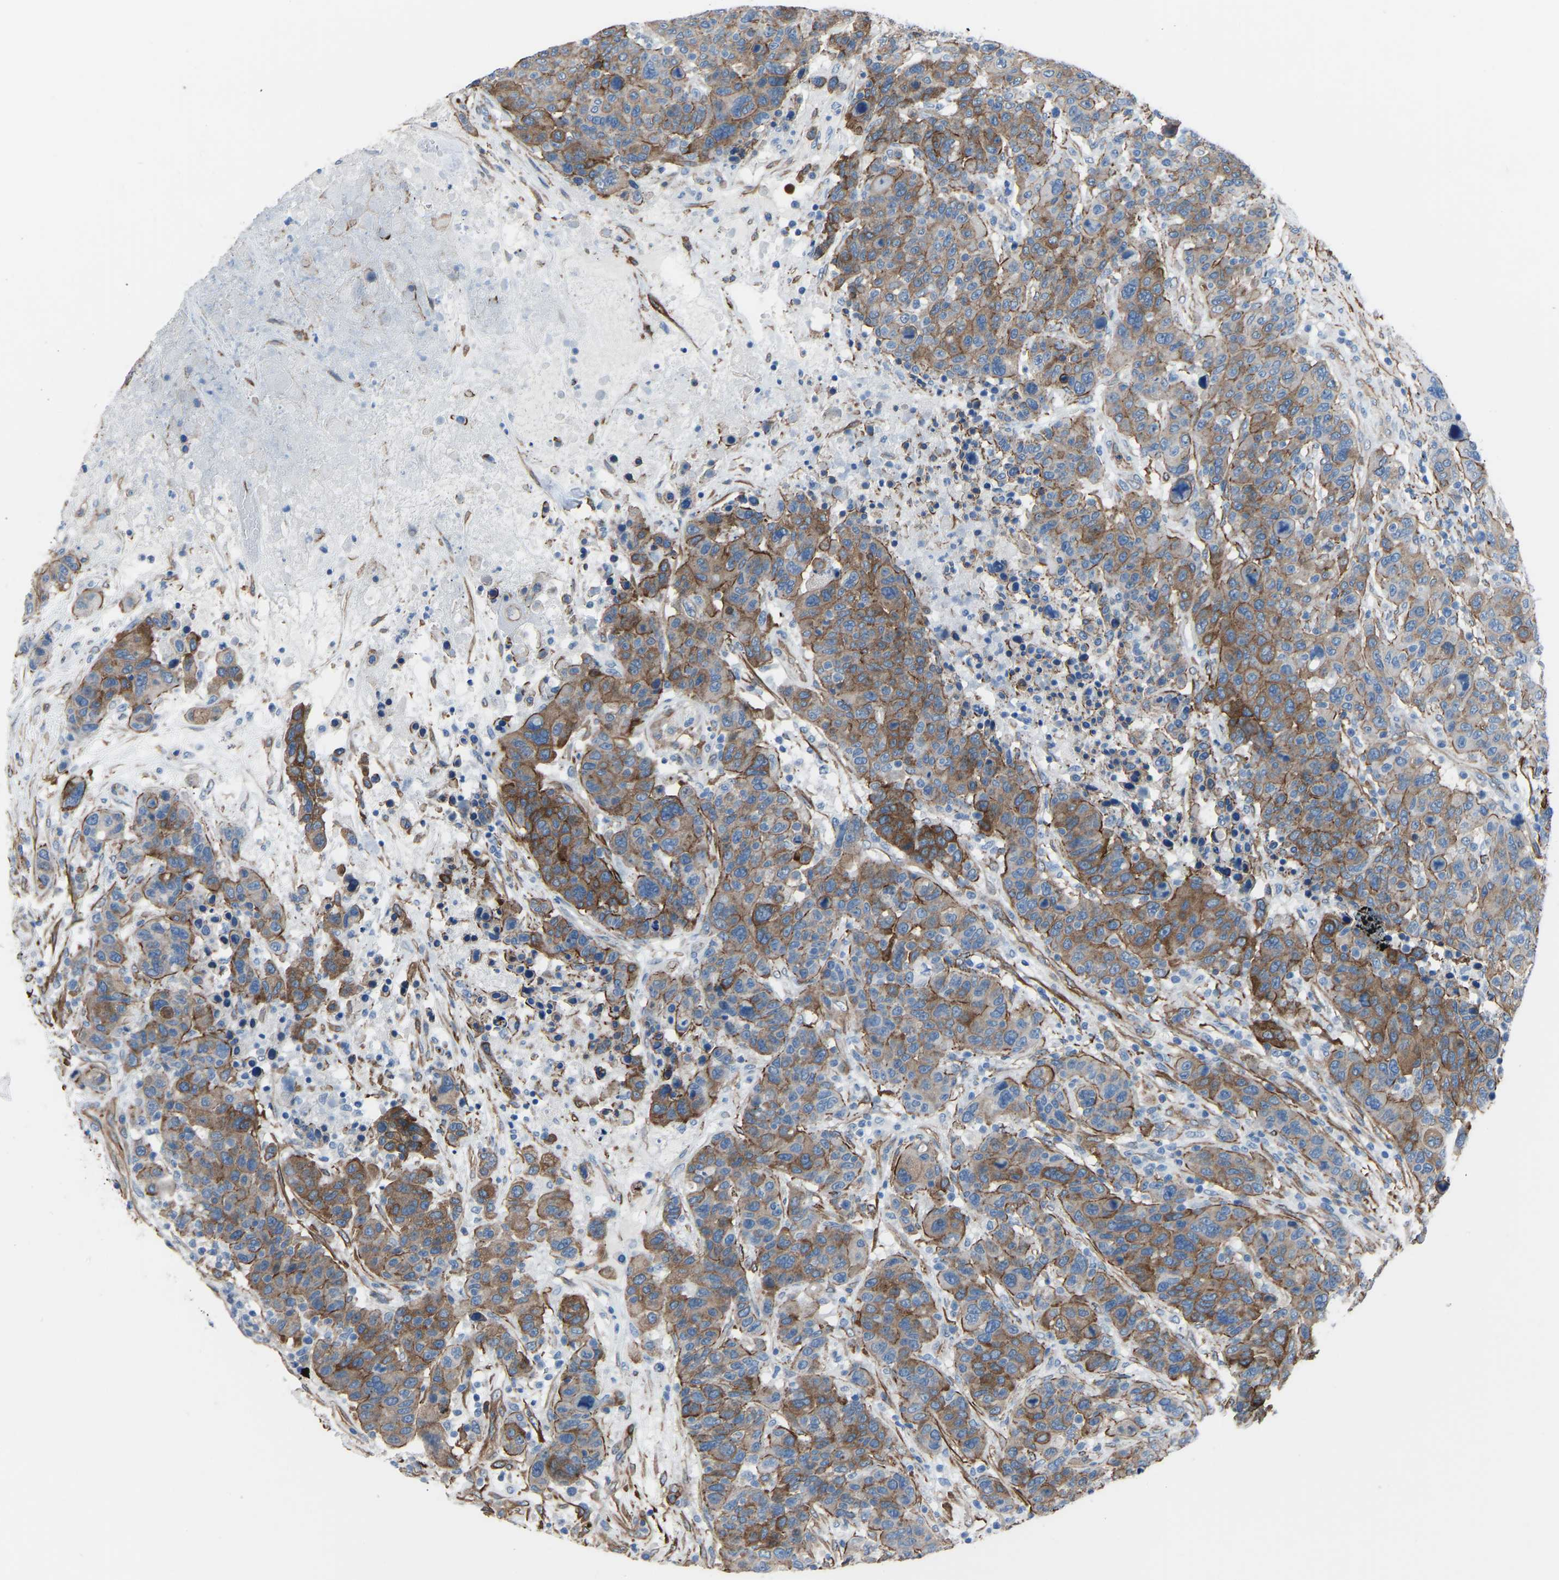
{"staining": {"intensity": "moderate", "quantity": ">75%", "location": "cytoplasmic/membranous"}, "tissue": "breast cancer", "cell_type": "Tumor cells", "image_type": "cancer", "snomed": [{"axis": "morphology", "description": "Duct carcinoma"}, {"axis": "topography", "description": "Breast"}], "caption": "Infiltrating ductal carcinoma (breast) stained for a protein (brown) shows moderate cytoplasmic/membranous positive expression in approximately >75% of tumor cells.", "gene": "MYH10", "patient": {"sex": "female", "age": 37}}